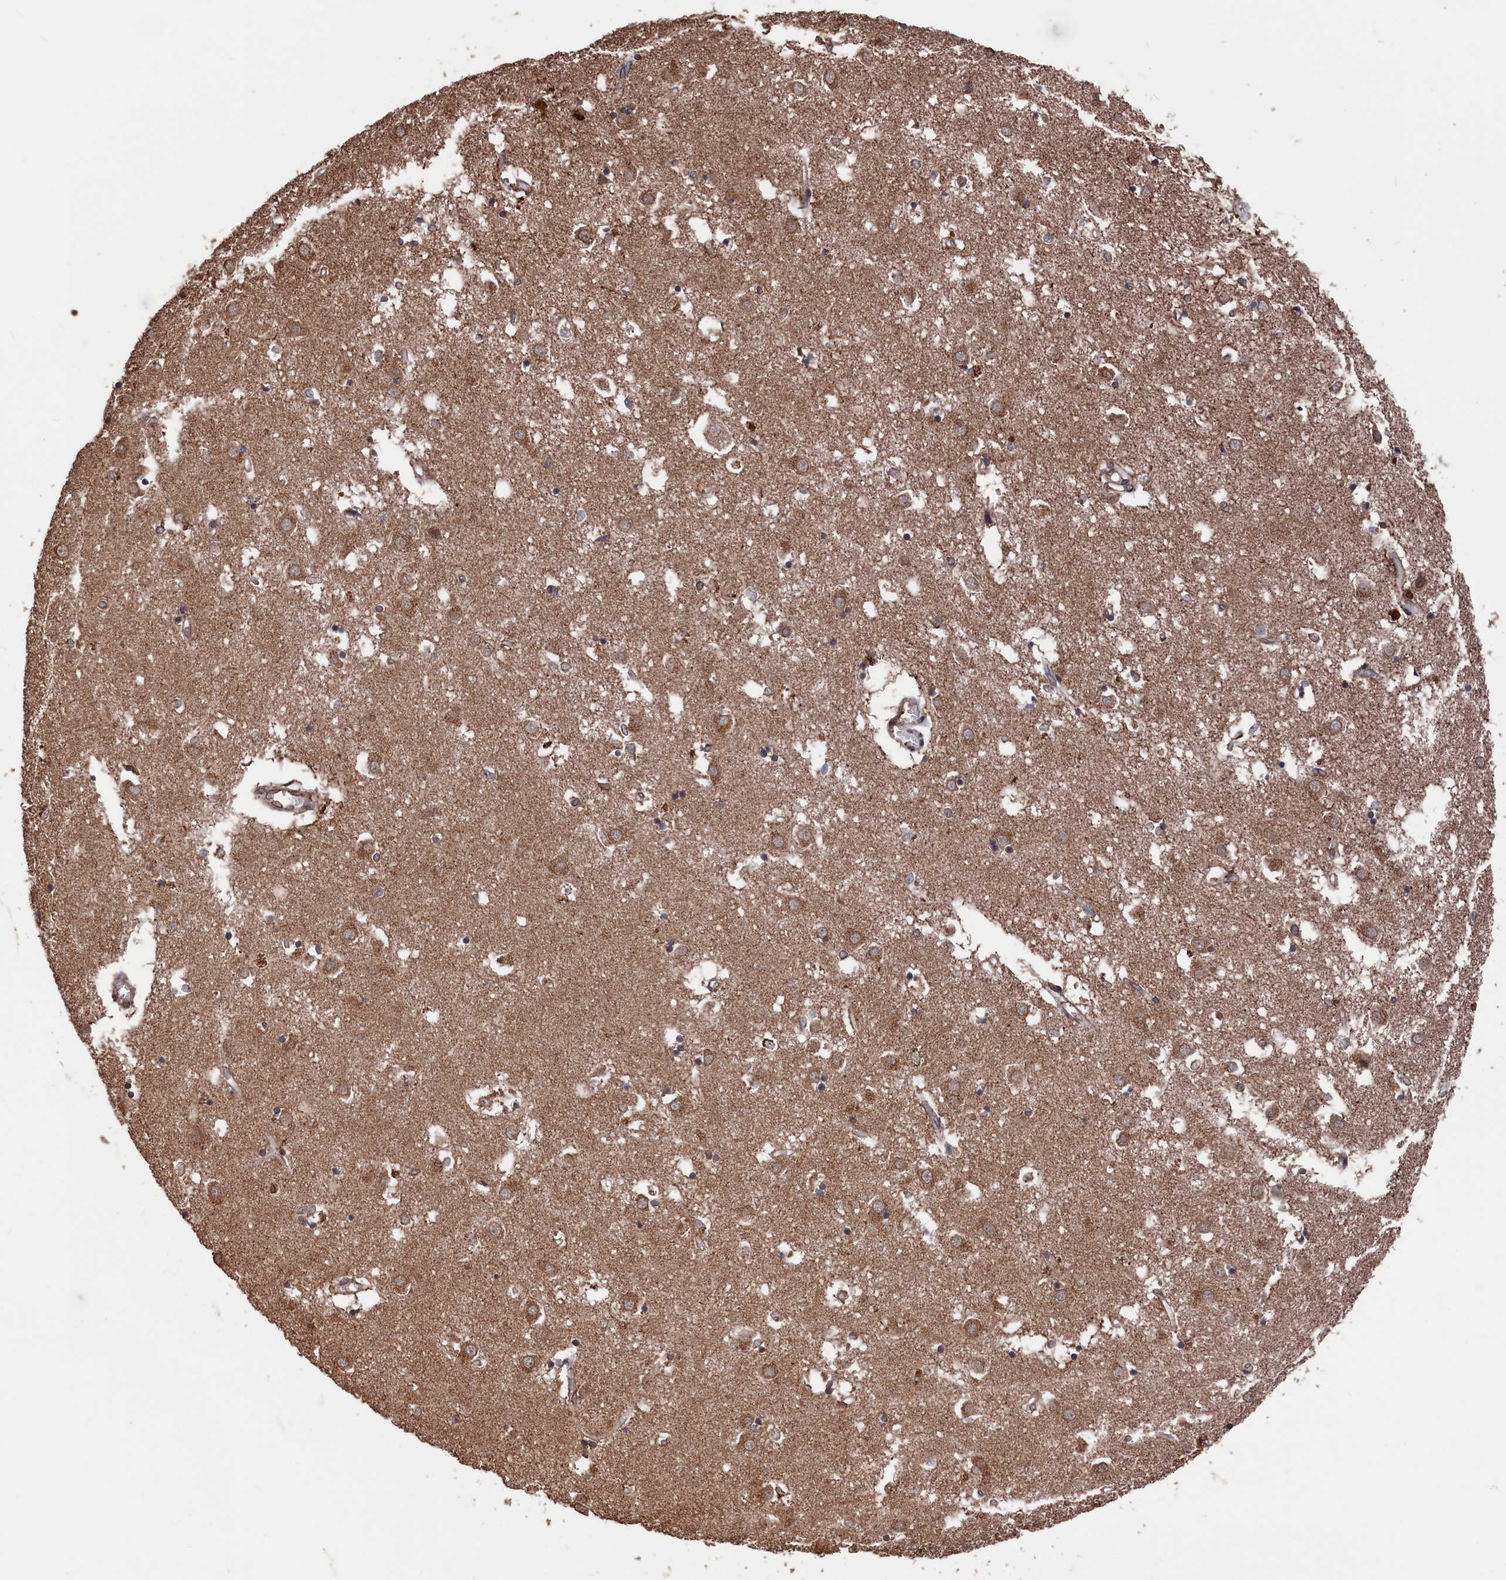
{"staining": {"intensity": "weak", "quantity": "25%-75%", "location": "cytoplasmic/membranous"}, "tissue": "caudate", "cell_type": "Glial cells", "image_type": "normal", "snomed": [{"axis": "morphology", "description": "Normal tissue, NOS"}, {"axis": "topography", "description": "Lateral ventricle wall"}], "caption": "Caudate stained with IHC demonstrates weak cytoplasmic/membranous staining in approximately 25%-75% of glial cells.", "gene": "PDE12", "patient": {"sex": "male", "age": 70}}